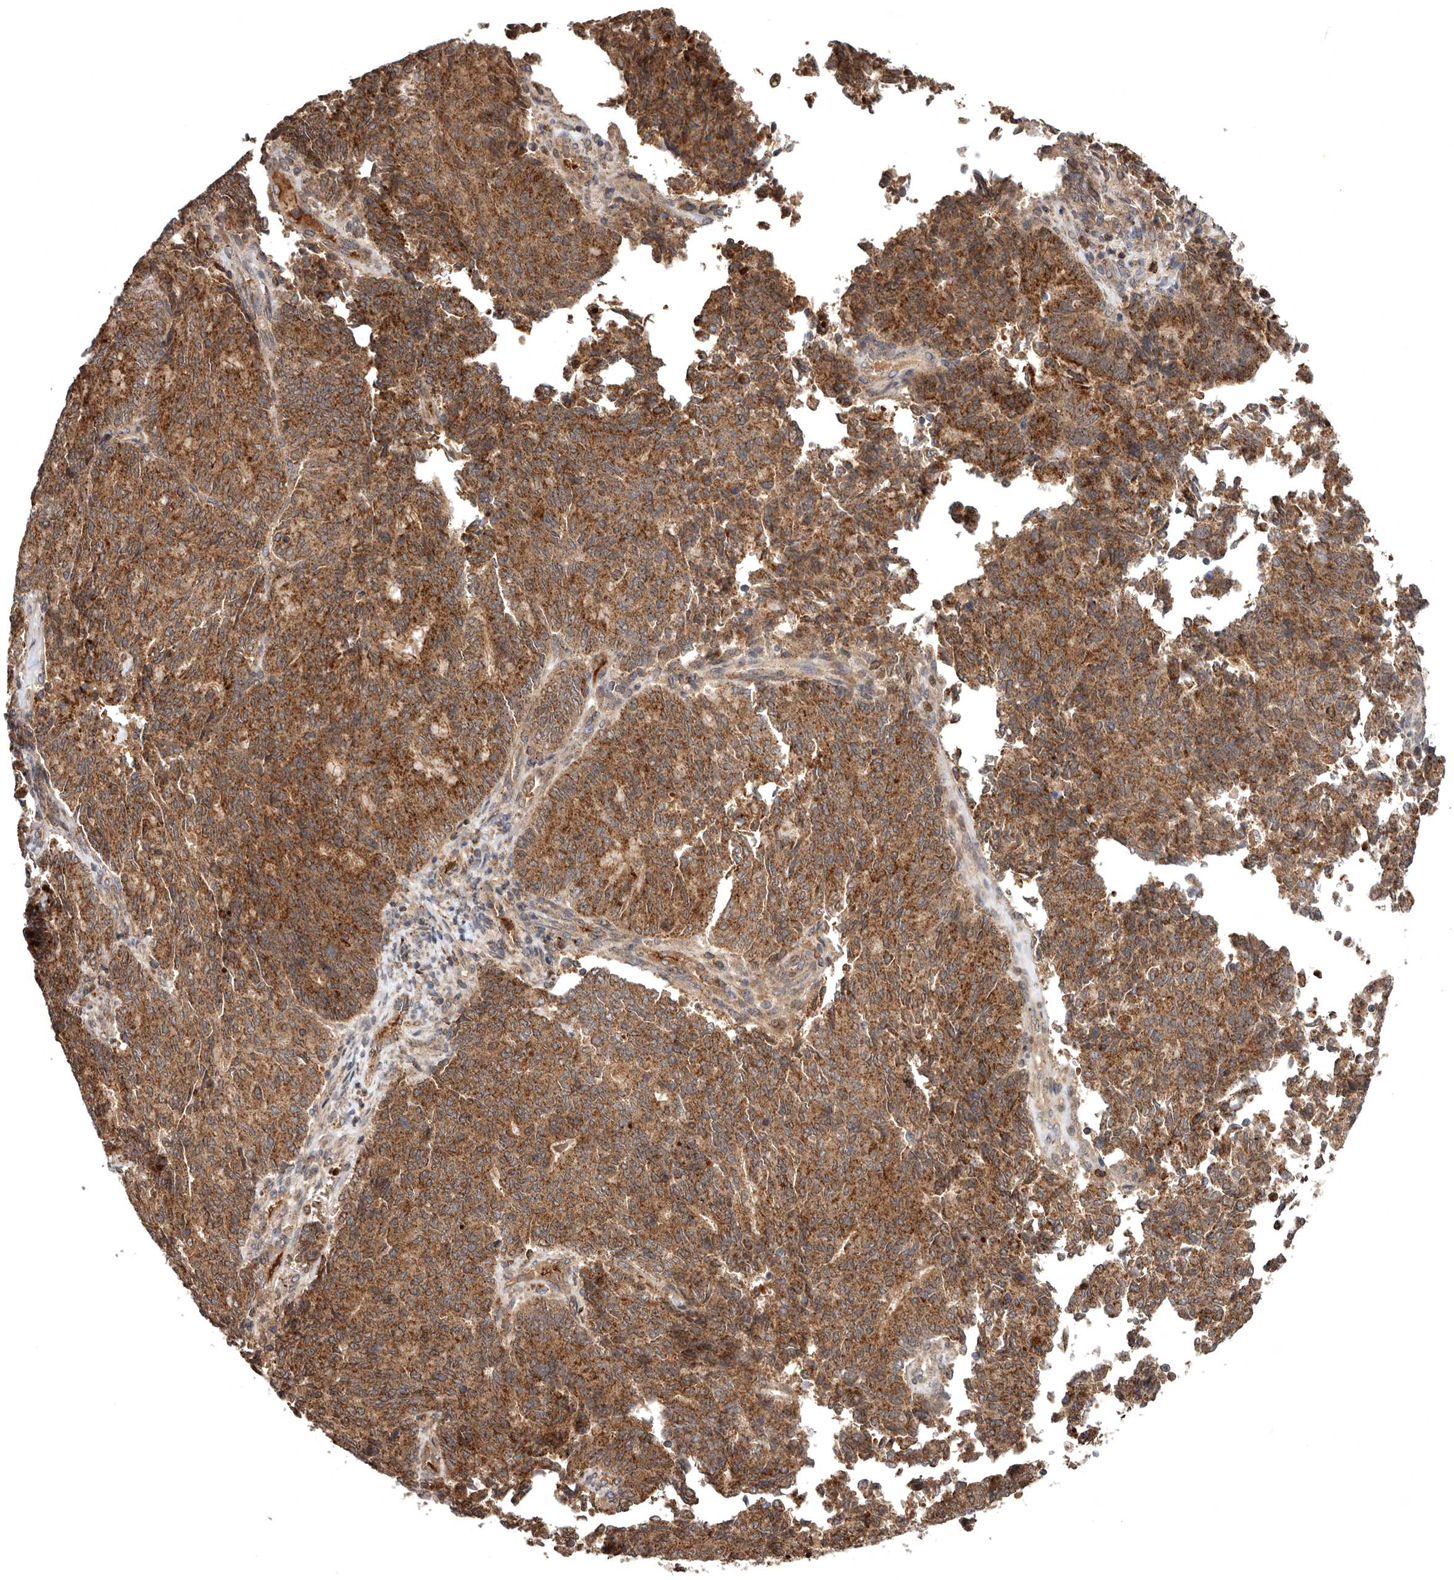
{"staining": {"intensity": "strong", "quantity": ">75%", "location": "cytoplasmic/membranous"}, "tissue": "endometrial cancer", "cell_type": "Tumor cells", "image_type": "cancer", "snomed": [{"axis": "morphology", "description": "Adenocarcinoma, NOS"}, {"axis": "topography", "description": "Endometrium"}], "caption": "An IHC photomicrograph of neoplastic tissue is shown. Protein staining in brown labels strong cytoplasmic/membranous positivity in endometrial cancer (adenocarcinoma) within tumor cells.", "gene": "FGFR4", "patient": {"sex": "female", "age": 80}}